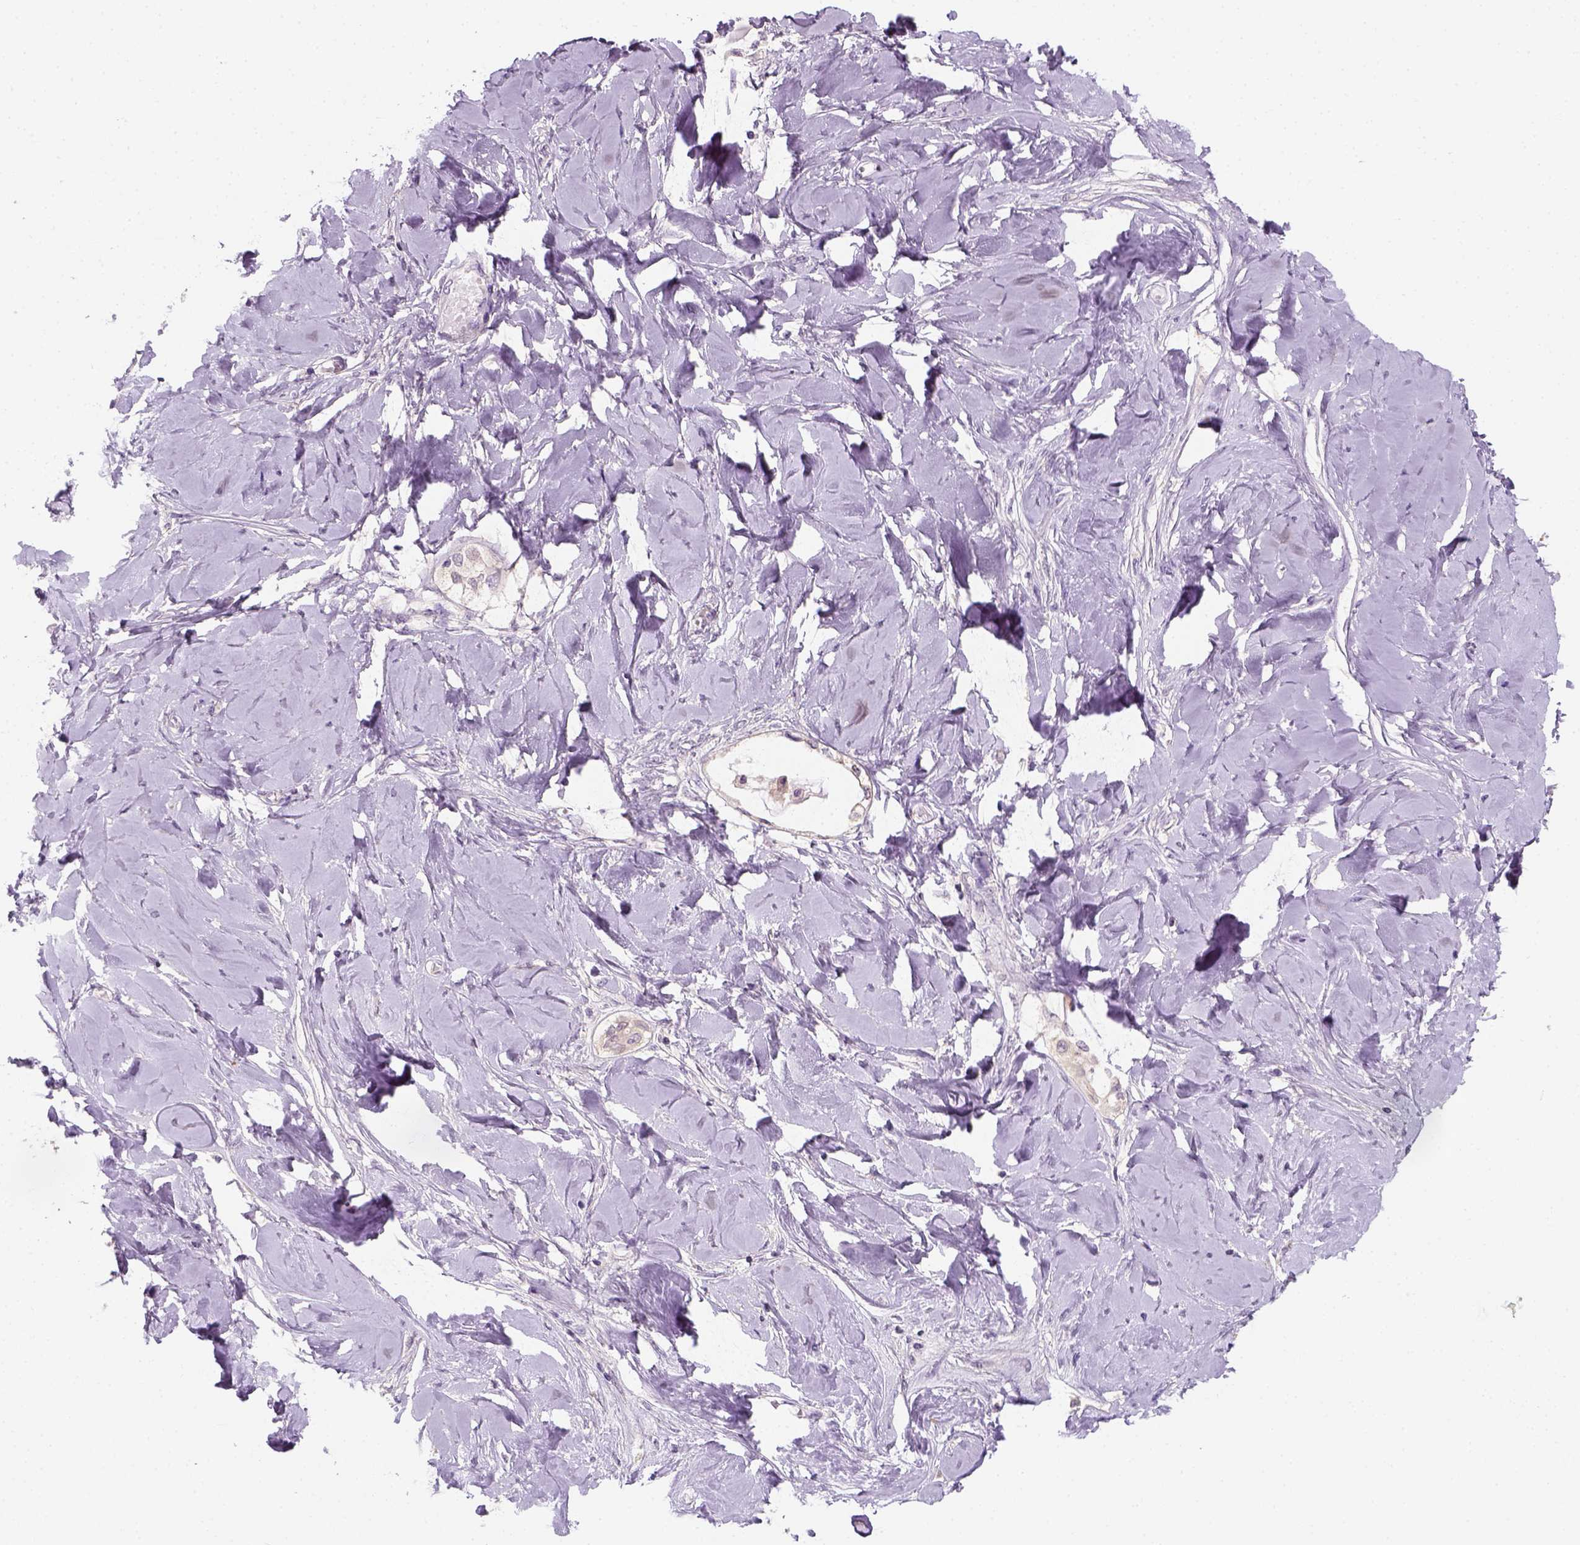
{"staining": {"intensity": "negative", "quantity": "none", "location": "none"}, "tissue": "ovarian cancer", "cell_type": "Tumor cells", "image_type": "cancer", "snomed": [{"axis": "morphology", "description": "Carcinoma, endometroid"}, {"axis": "topography", "description": "Ovary"}], "caption": "DAB (3,3'-diaminobenzidine) immunohistochemical staining of ovarian endometroid carcinoma reveals no significant expression in tumor cells.", "gene": "EPHB1", "patient": {"sex": "female", "age": 70}}